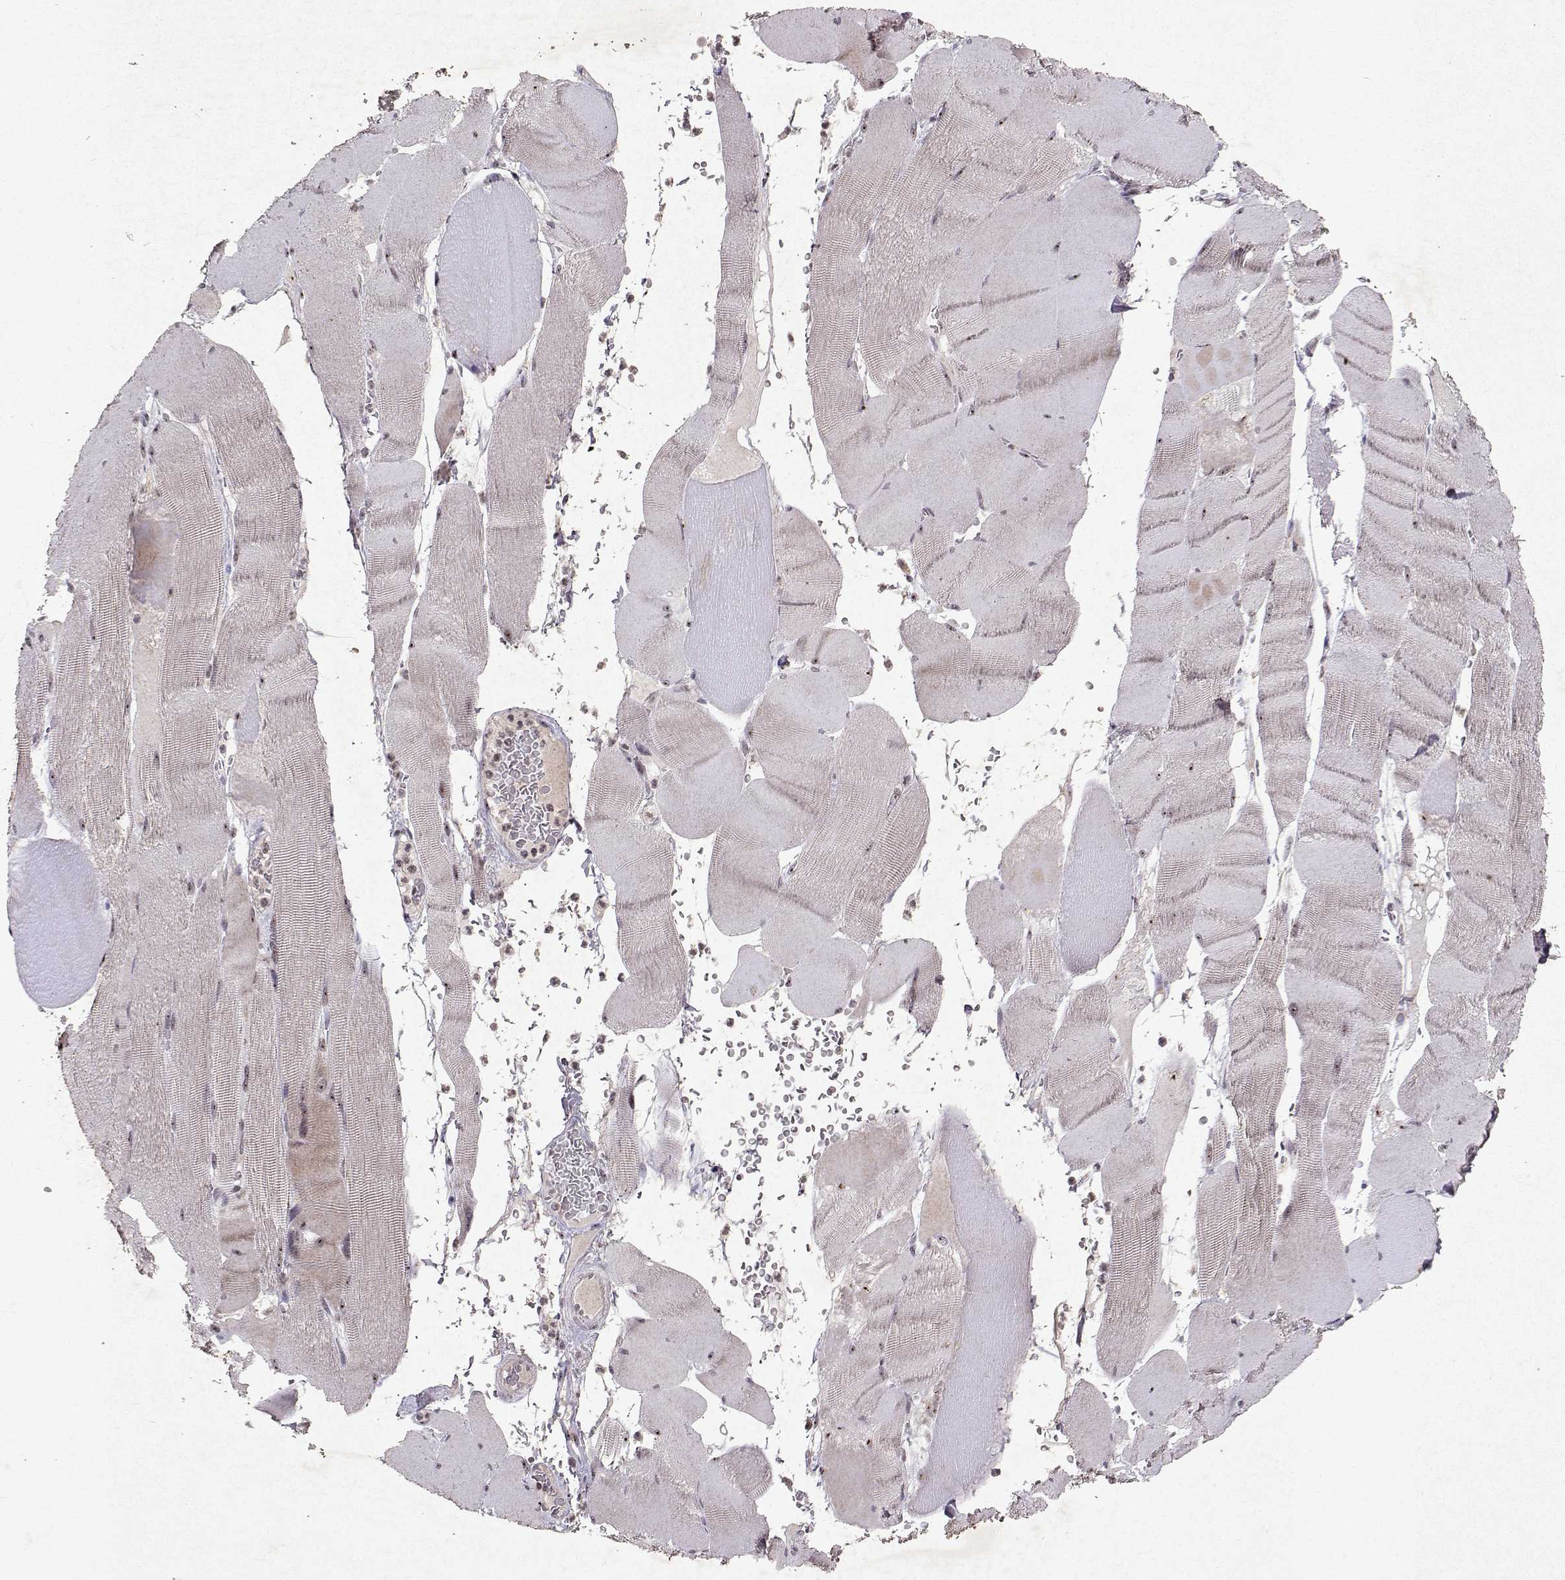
{"staining": {"intensity": "moderate", "quantity": "25%-75%", "location": "nuclear"}, "tissue": "skeletal muscle", "cell_type": "Myocytes", "image_type": "normal", "snomed": [{"axis": "morphology", "description": "Normal tissue, NOS"}, {"axis": "topography", "description": "Skeletal muscle"}], "caption": "Benign skeletal muscle was stained to show a protein in brown. There is medium levels of moderate nuclear expression in approximately 25%-75% of myocytes.", "gene": "DDX56", "patient": {"sex": "male", "age": 56}}